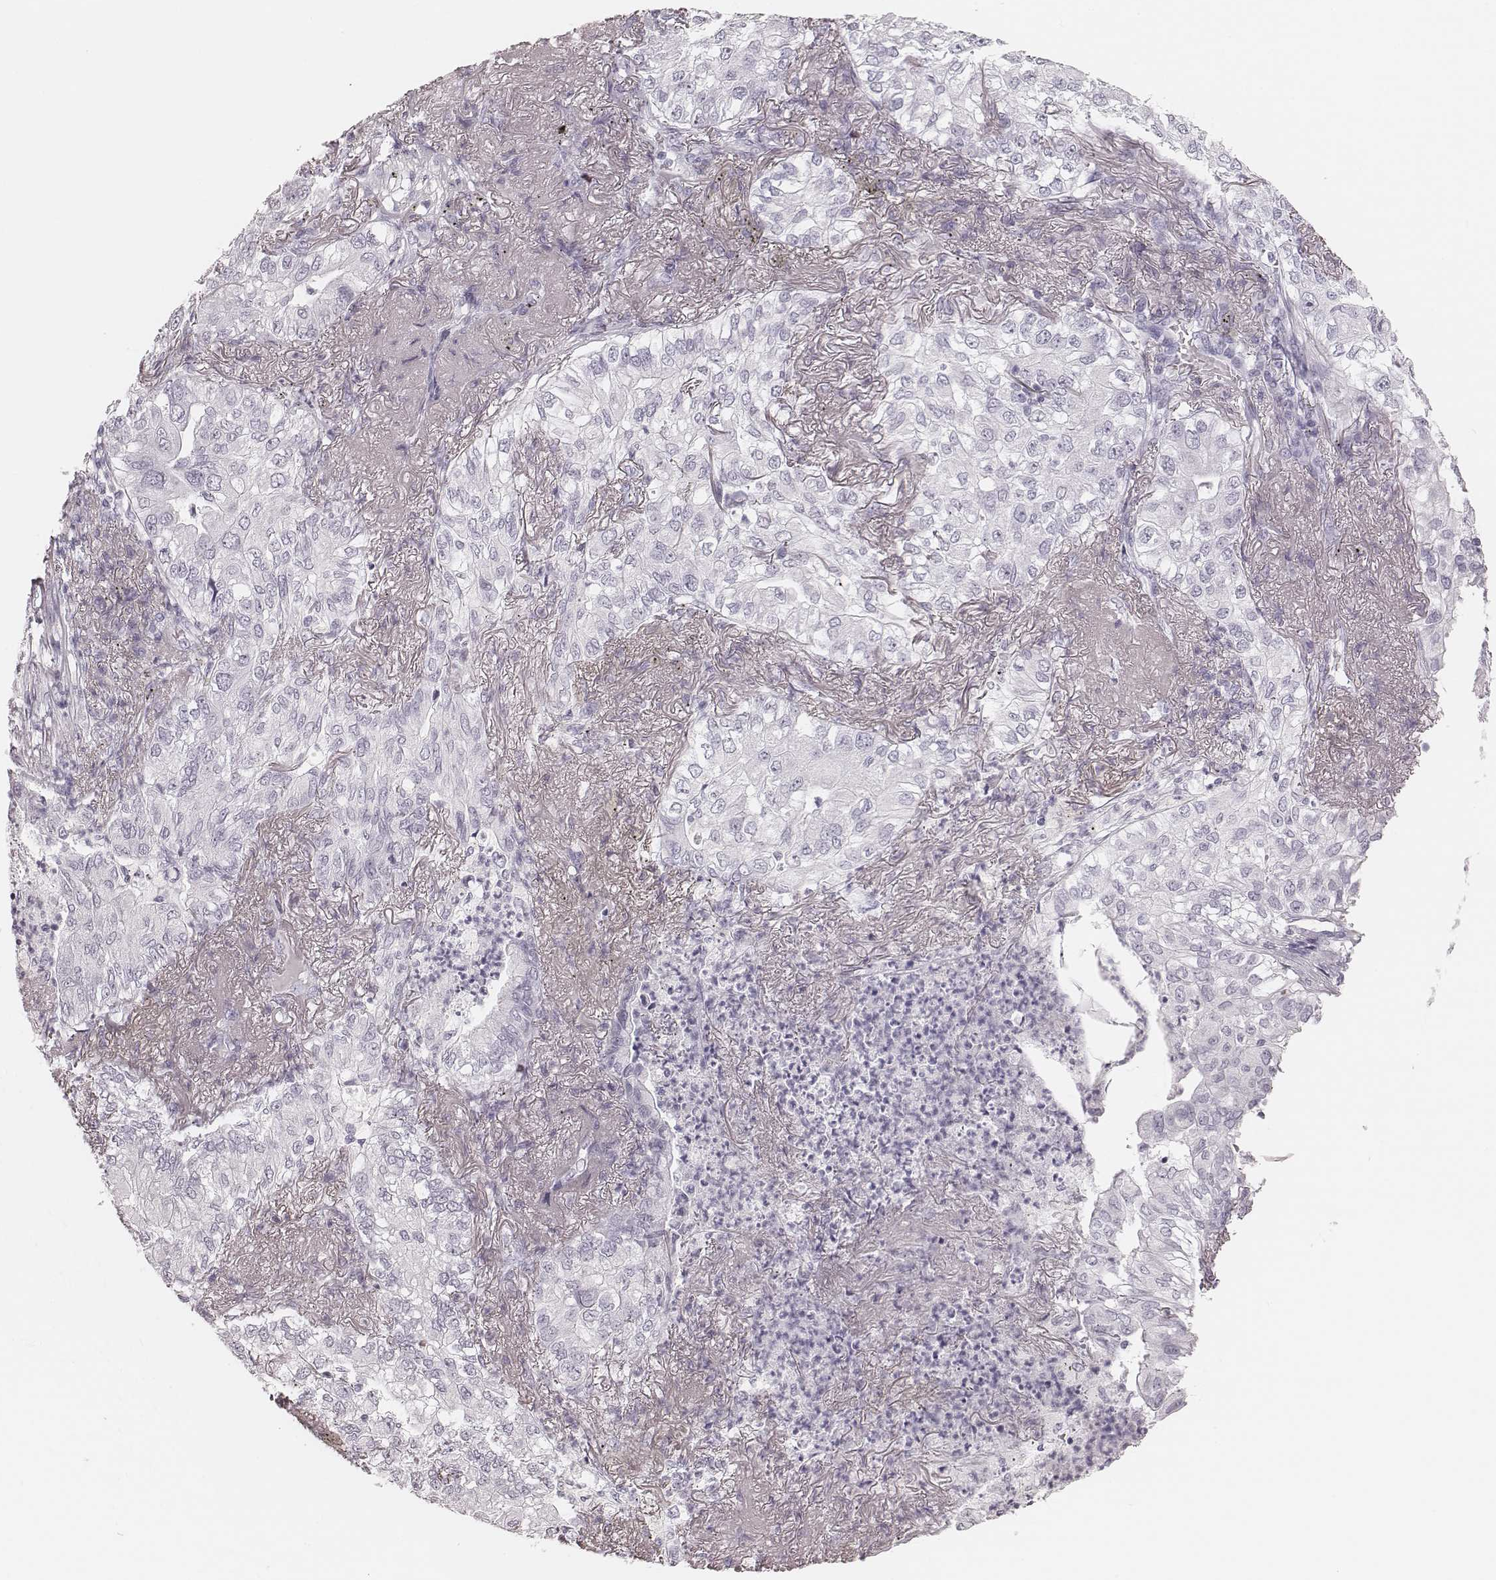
{"staining": {"intensity": "negative", "quantity": "none", "location": "none"}, "tissue": "lung cancer", "cell_type": "Tumor cells", "image_type": "cancer", "snomed": [{"axis": "morphology", "description": "Adenocarcinoma, NOS"}, {"axis": "topography", "description": "Lung"}], "caption": "Immunohistochemistry (IHC) histopathology image of neoplastic tissue: human lung cancer (adenocarcinoma) stained with DAB reveals no significant protein staining in tumor cells.", "gene": "MSX1", "patient": {"sex": "female", "age": 73}}